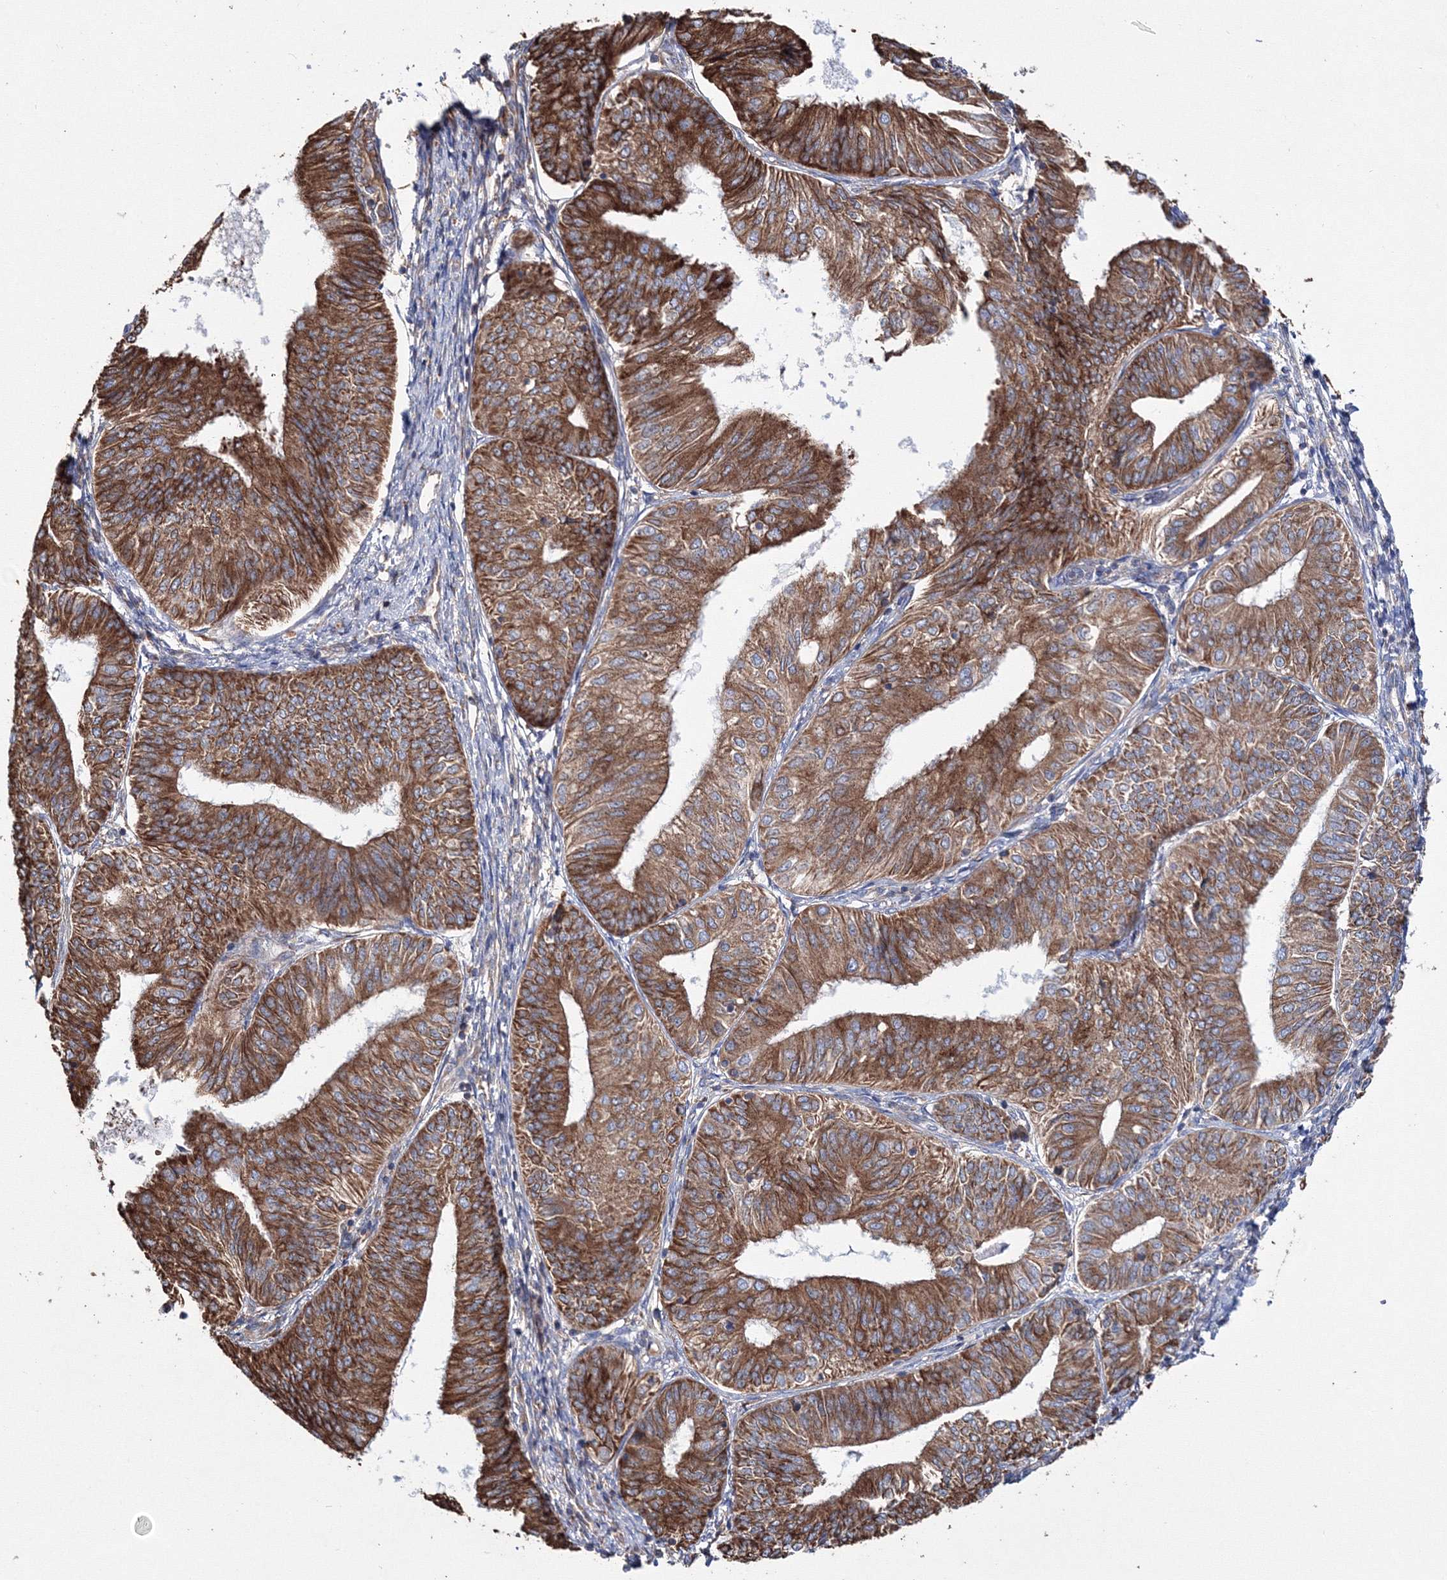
{"staining": {"intensity": "strong", "quantity": ">75%", "location": "cytoplasmic/membranous"}, "tissue": "endometrial cancer", "cell_type": "Tumor cells", "image_type": "cancer", "snomed": [{"axis": "morphology", "description": "Adenocarcinoma, NOS"}, {"axis": "topography", "description": "Endometrium"}], "caption": "Protein staining by immunohistochemistry (IHC) shows strong cytoplasmic/membranous positivity in about >75% of tumor cells in adenocarcinoma (endometrial).", "gene": "VPS8", "patient": {"sex": "female", "age": 58}}